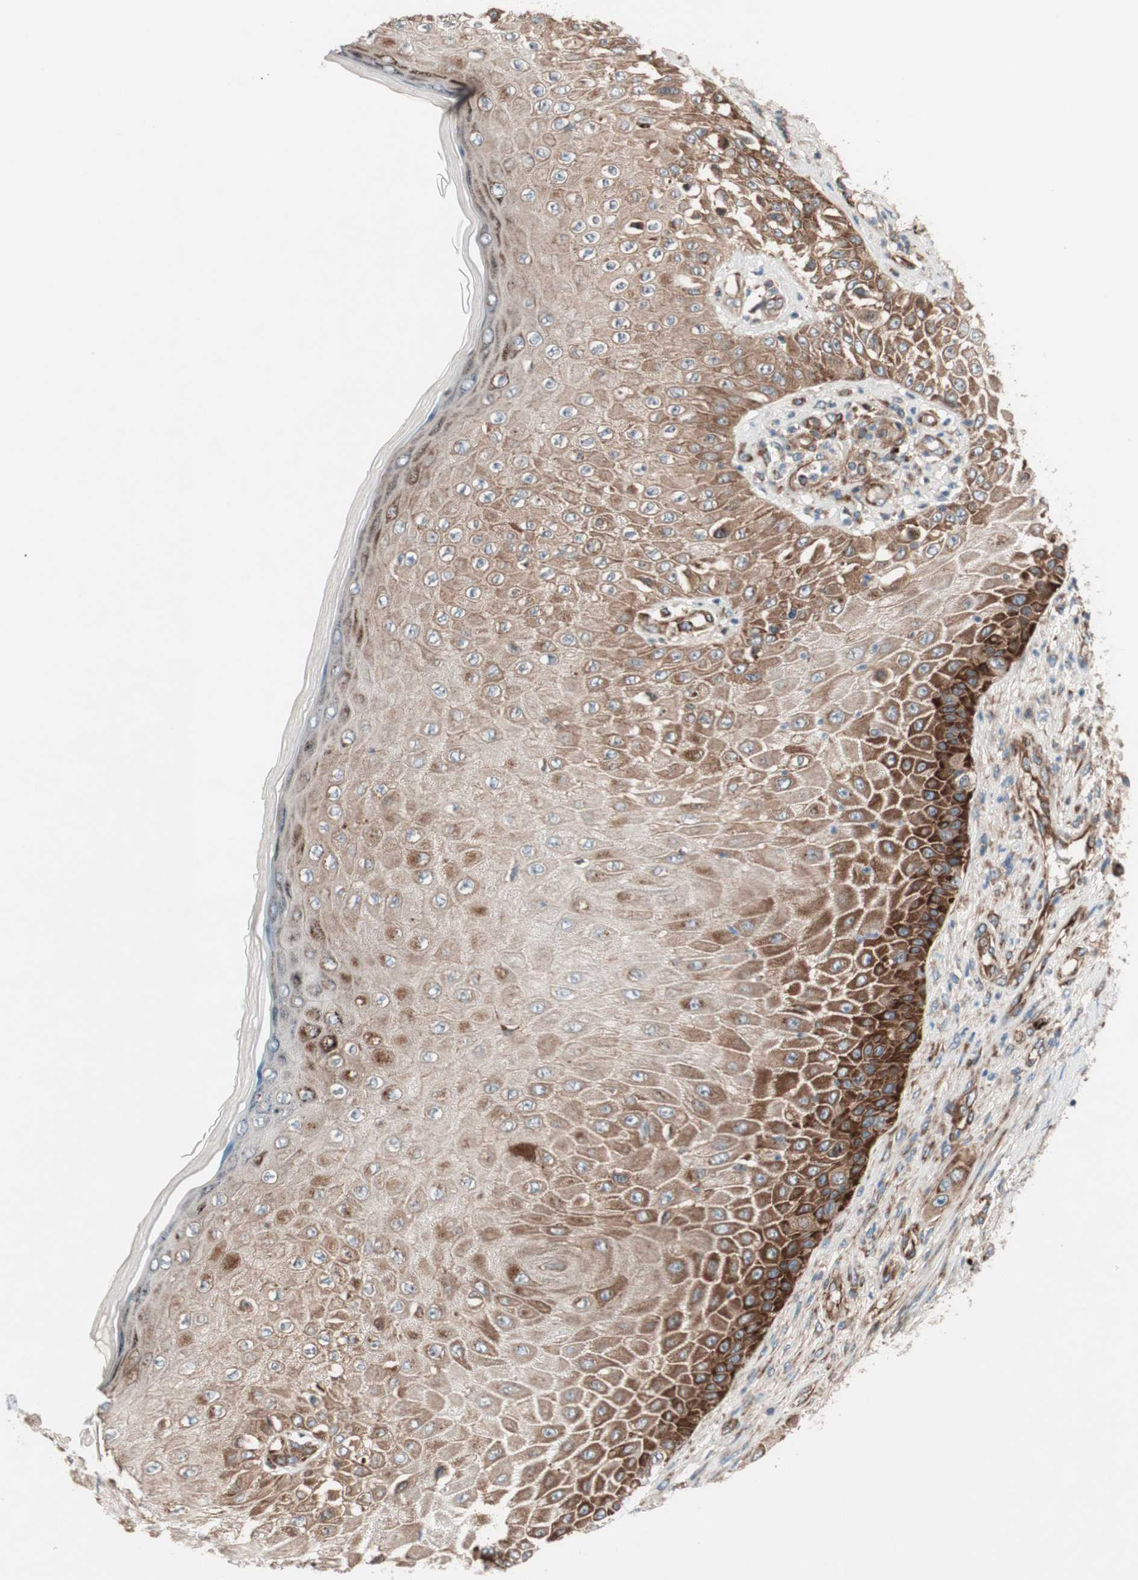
{"staining": {"intensity": "moderate", "quantity": ">75%", "location": "cytoplasmic/membranous"}, "tissue": "melanoma", "cell_type": "Tumor cells", "image_type": "cancer", "snomed": [{"axis": "morphology", "description": "Malignant melanoma, NOS"}, {"axis": "topography", "description": "Skin"}], "caption": "Tumor cells display moderate cytoplasmic/membranous expression in about >75% of cells in malignant melanoma.", "gene": "CCN4", "patient": {"sex": "female", "age": 81}}